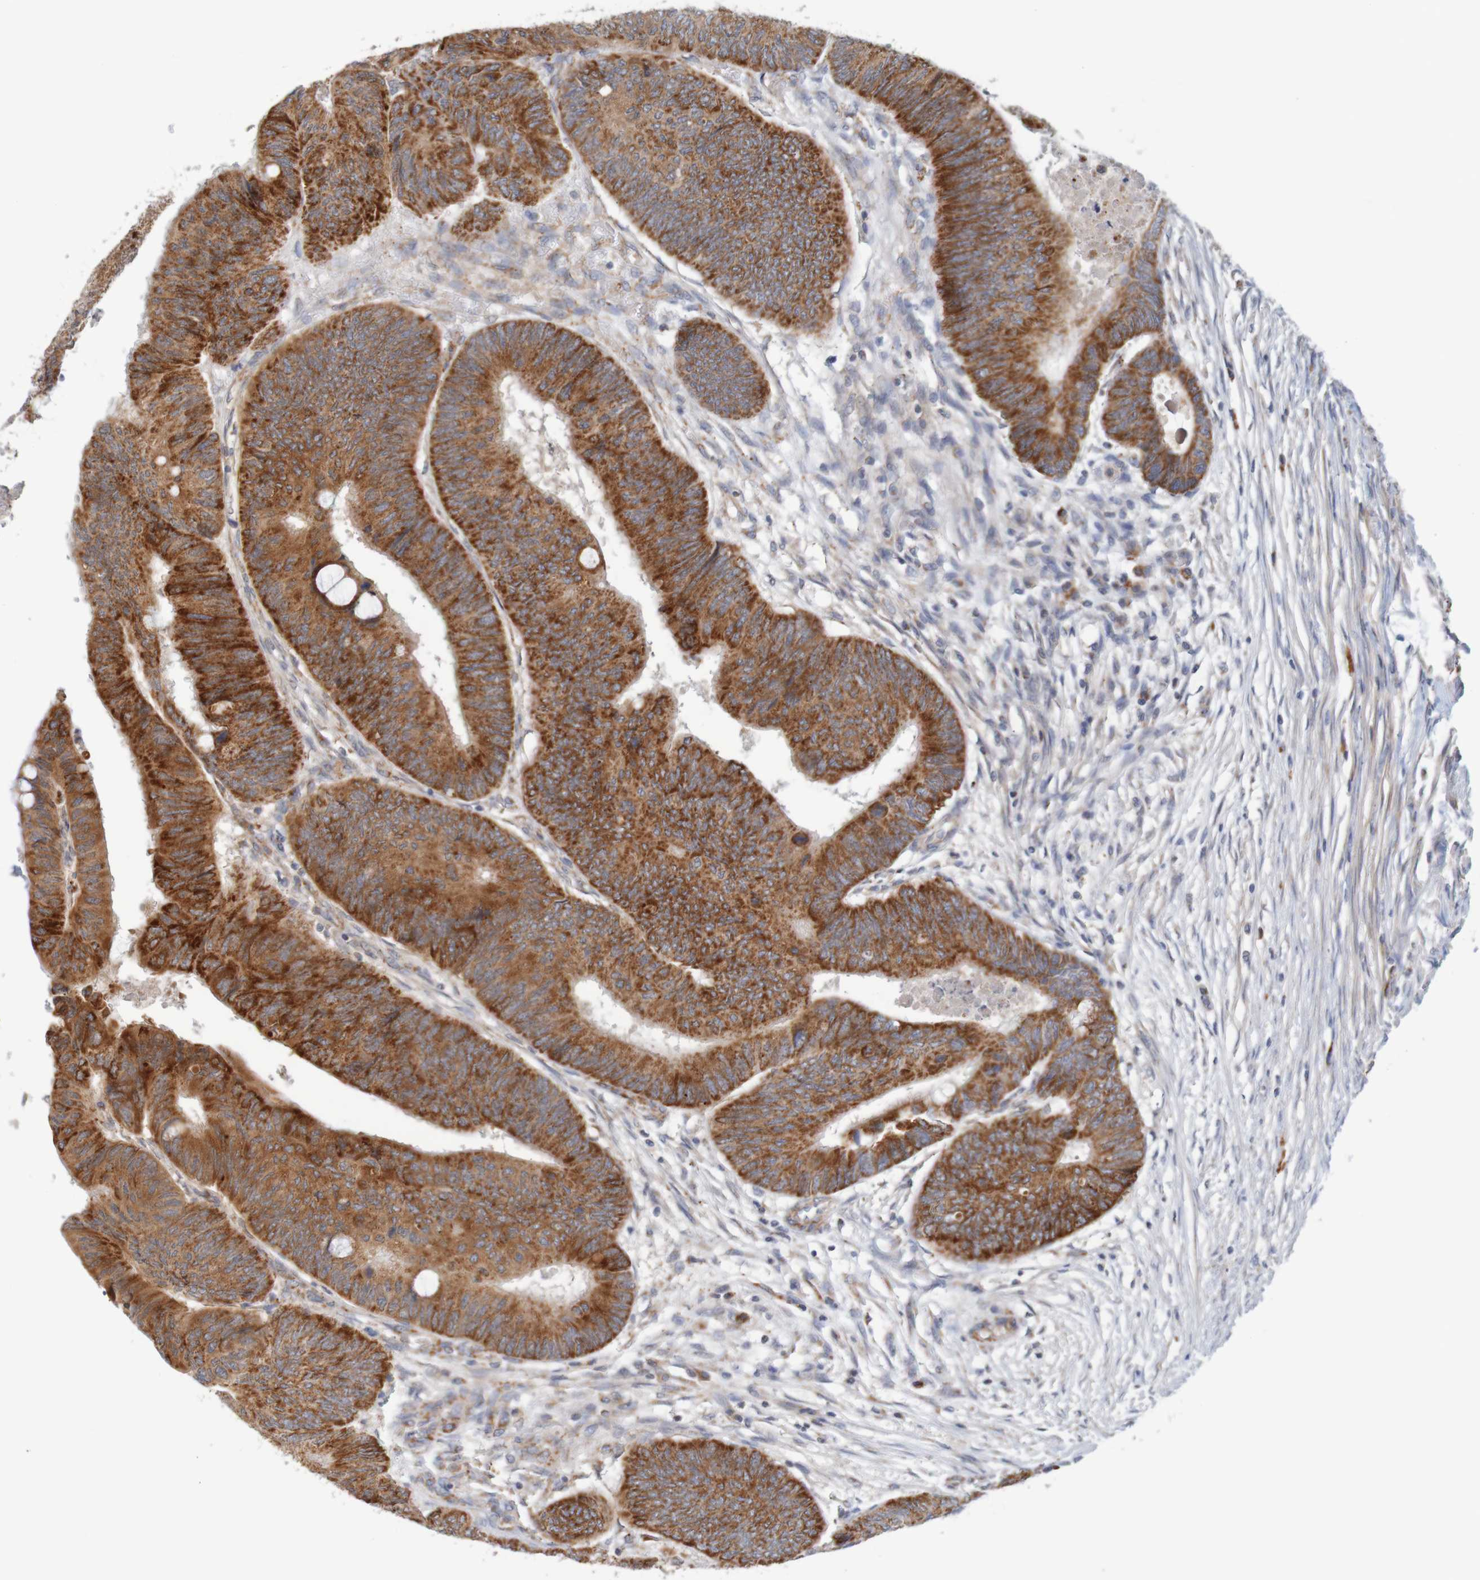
{"staining": {"intensity": "strong", "quantity": ">75%", "location": "cytoplasmic/membranous"}, "tissue": "colorectal cancer", "cell_type": "Tumor cells", "image_type": "cancer", "snomed": [{"axis": "morphology", "description": "Normal tissue, NOS"}, {"axis": "morphology", "description": "Adenocarcinoma, NOS"}, {"axis": "topography", "description": "Rectum"}, {"axis": "topography", "description": "Peripheral nerve tissue"}], "caption": "Immunohistochemistry histopathology image of neoplastic tissue: human colorectal cancer stained using immunohistochemistry (IHC) reveals high levels of strong protein expression localized specifically in the cytoplasmic/membranous of tumor cells, appearing as a cytoplasmic/membranous brown color.", "gene": "NAV2", "patient": {"sex": "male", "age": 92}}